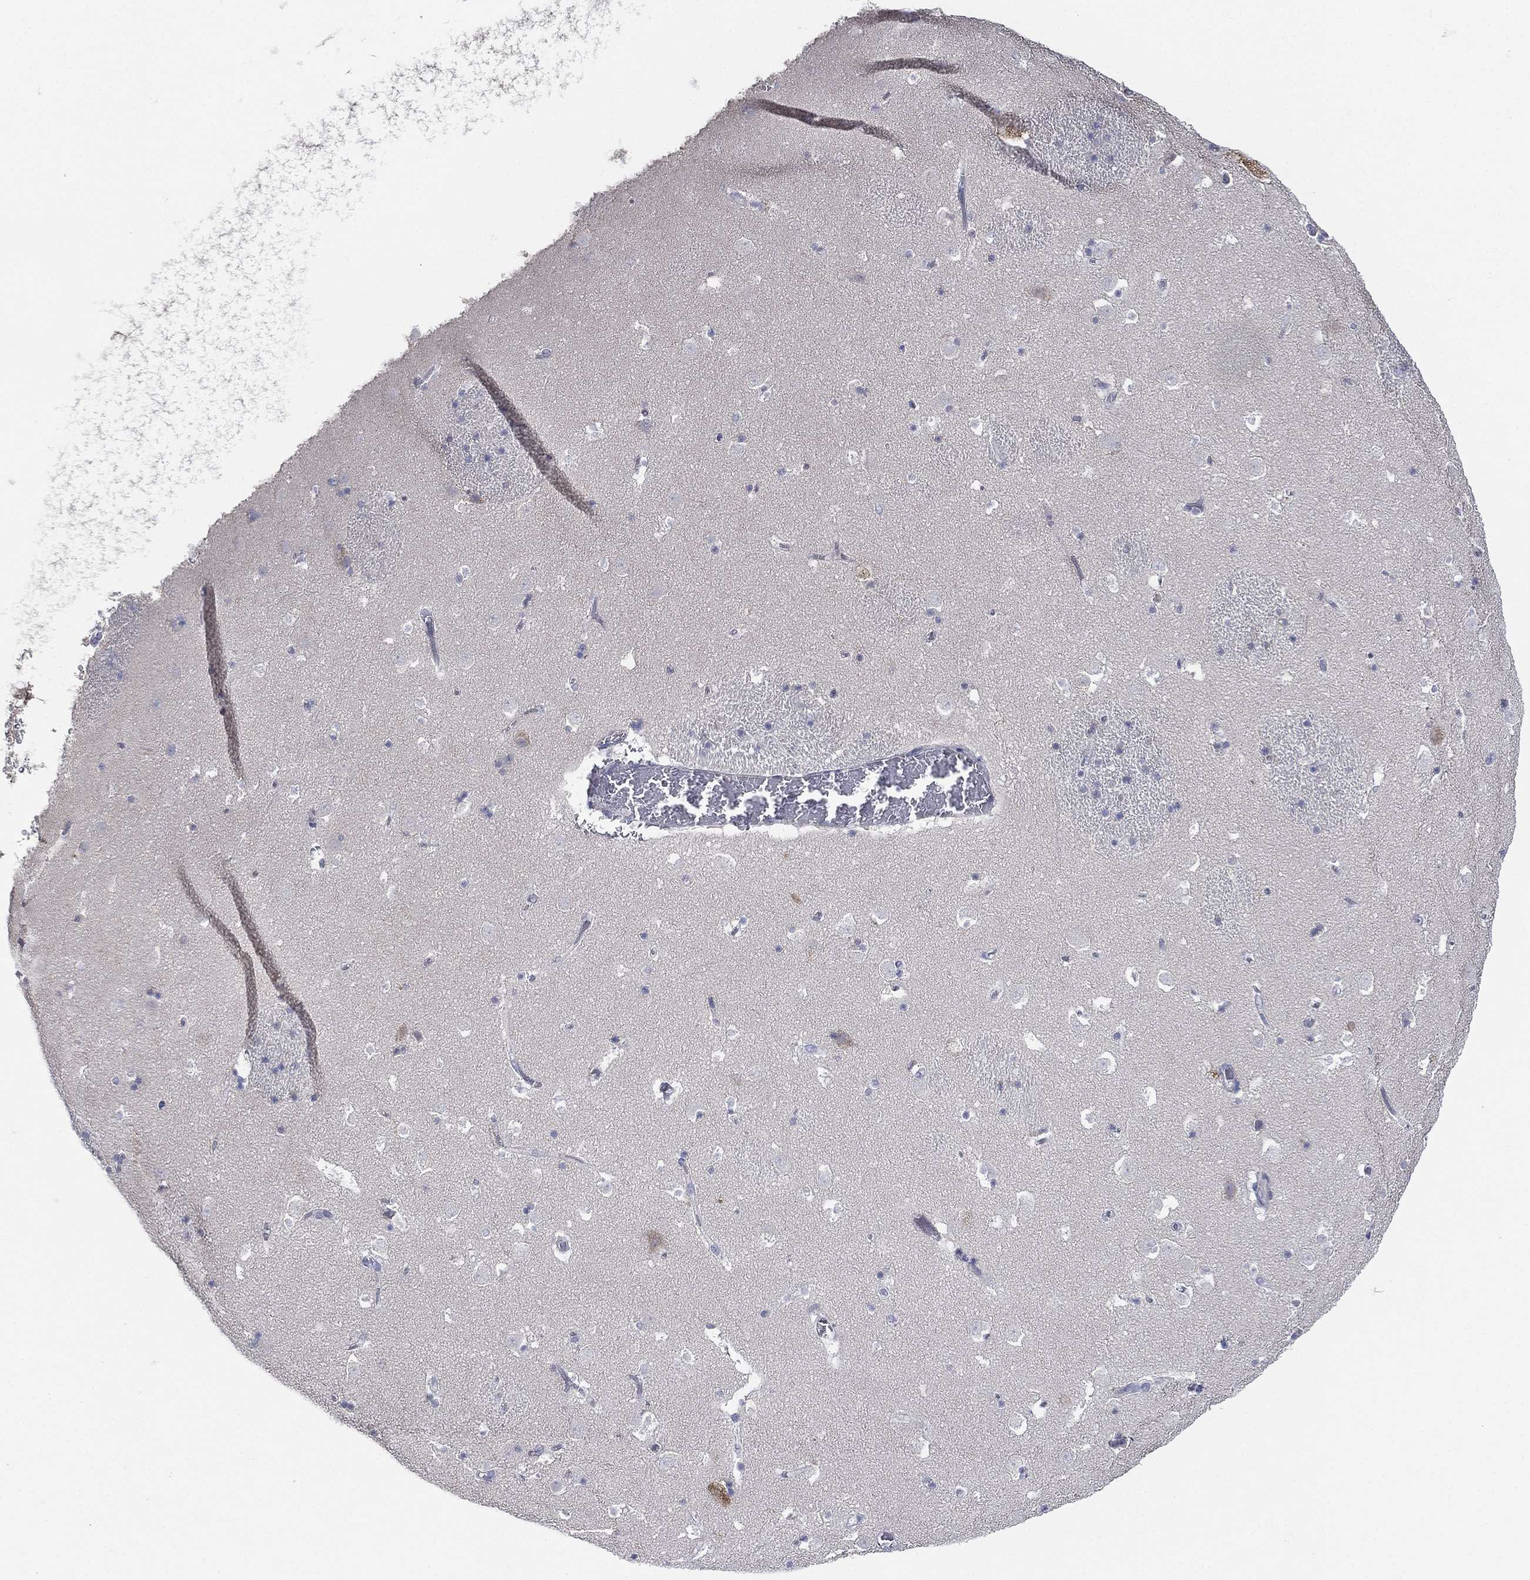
{"staining": {"intensity": "negative", "quantity": "none", "location": "none"}, "tissue": "caudate", "cell_type": "Glial cells", "image_type": "normal", "snomed": [{"axis": "morphology", "description": "Normal tissue, NOS"}, {"axis": "topography", "description": "Lateral ventricle wall"}], "caption": "Micrograph shows no significant protein positivity in glial cells of normal caudate.", "gene": "ATP8A2", "patient": {"sex": "female", "age": 42}}